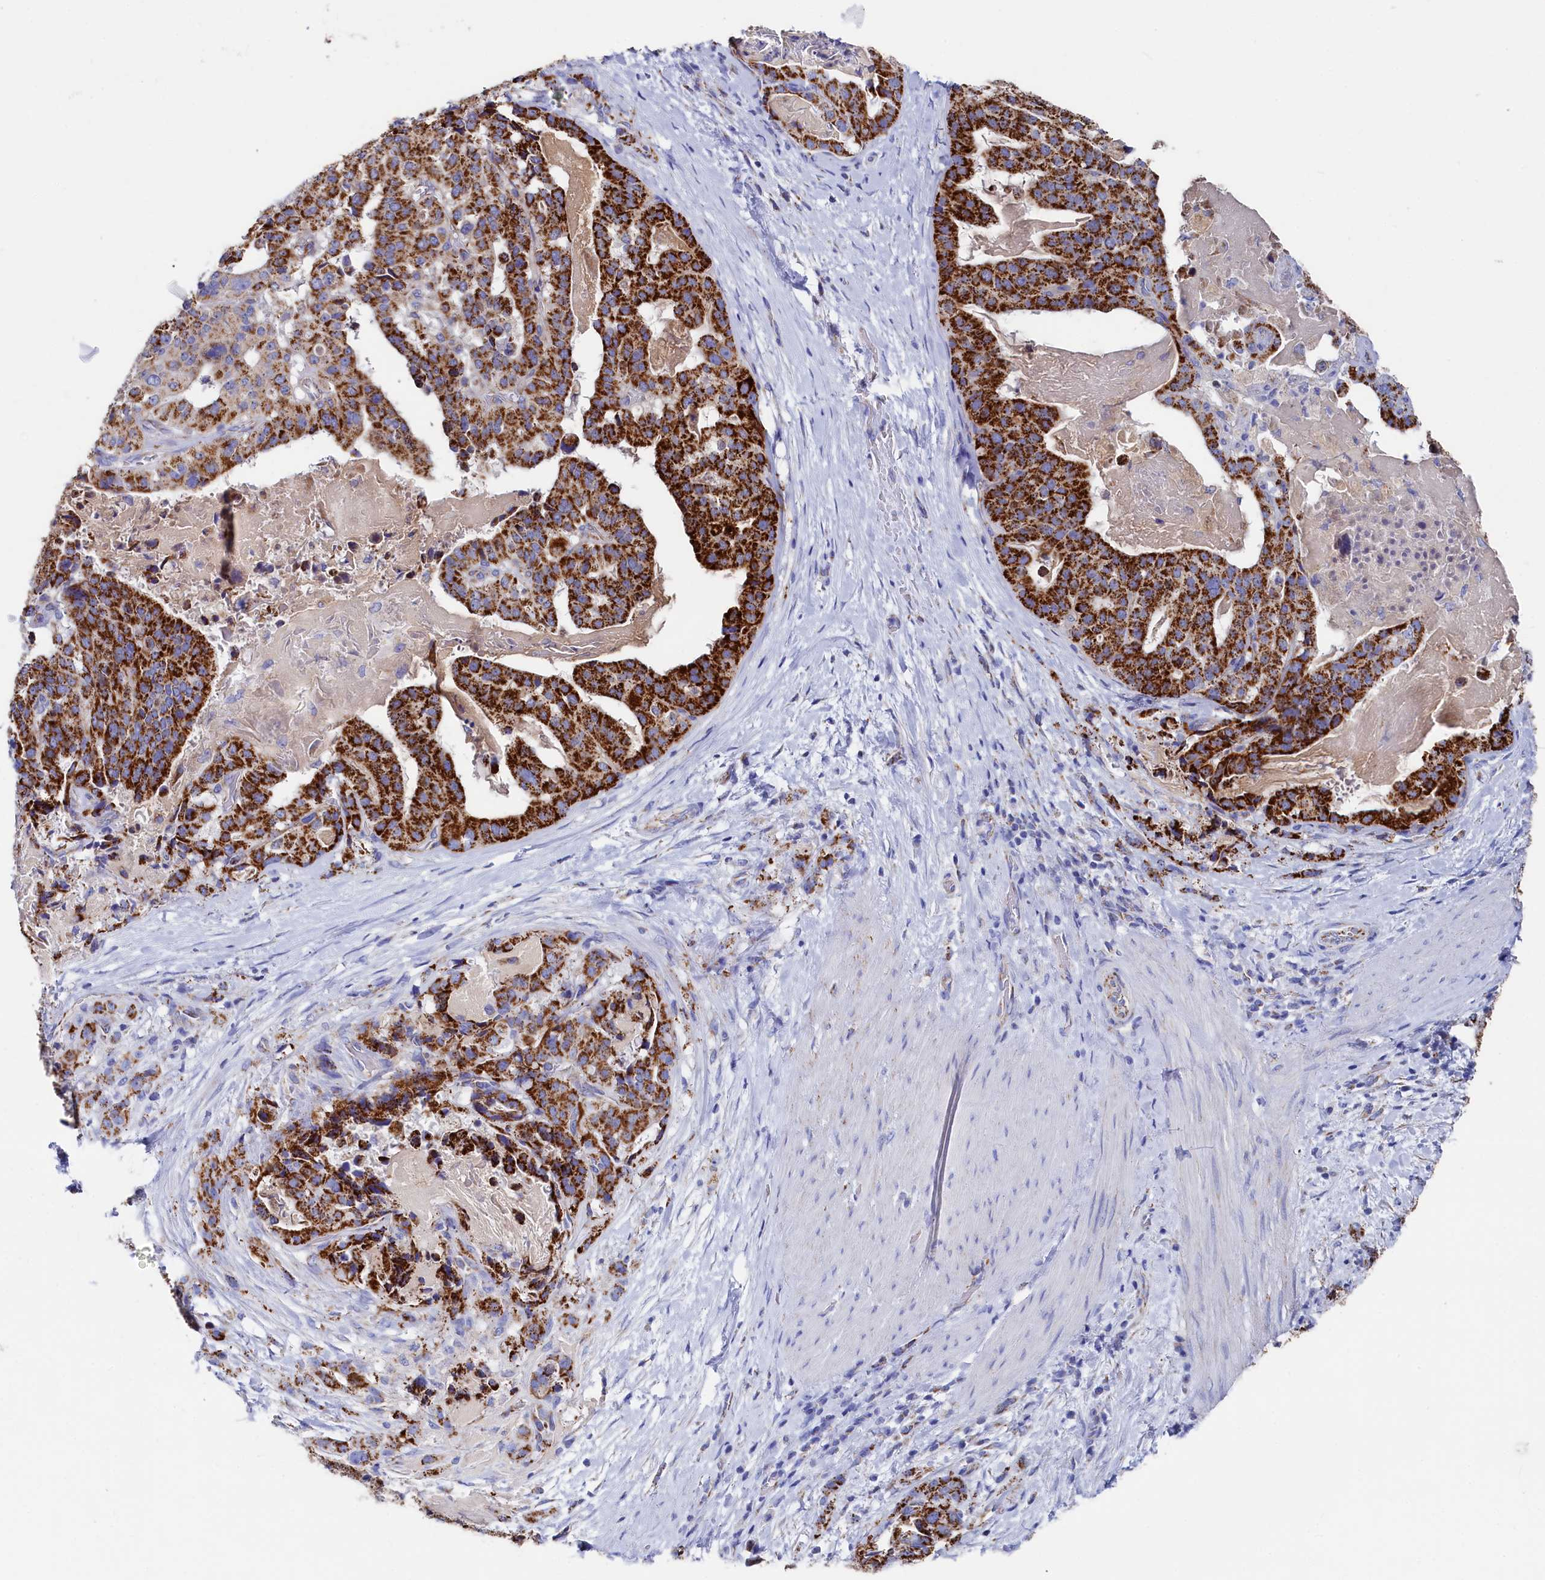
{"staining": {"intensity": "strong", "quantity": ">75%", "location": "cytoplasmic/membranous"}, "tissue": "stomach cancer", "cell_type": "Tumor cells", "image_type": "cancer", "snomed": [{"axis": "morphology", "description": "Adenocarcinoma, NOS"}, {"axis": "topography", "description": "Stomach"}], "caption": "This micrograph displays stomach cancer (adenocarcinoma) stained with IHC to label a protein in brown. The cytoplasmic/membranous of tumor cells show strong positivity for the protein. Nuclei are counter-stained blue.", "gene": "MMAB", "patient": {"sex": "male", "age": 48}}